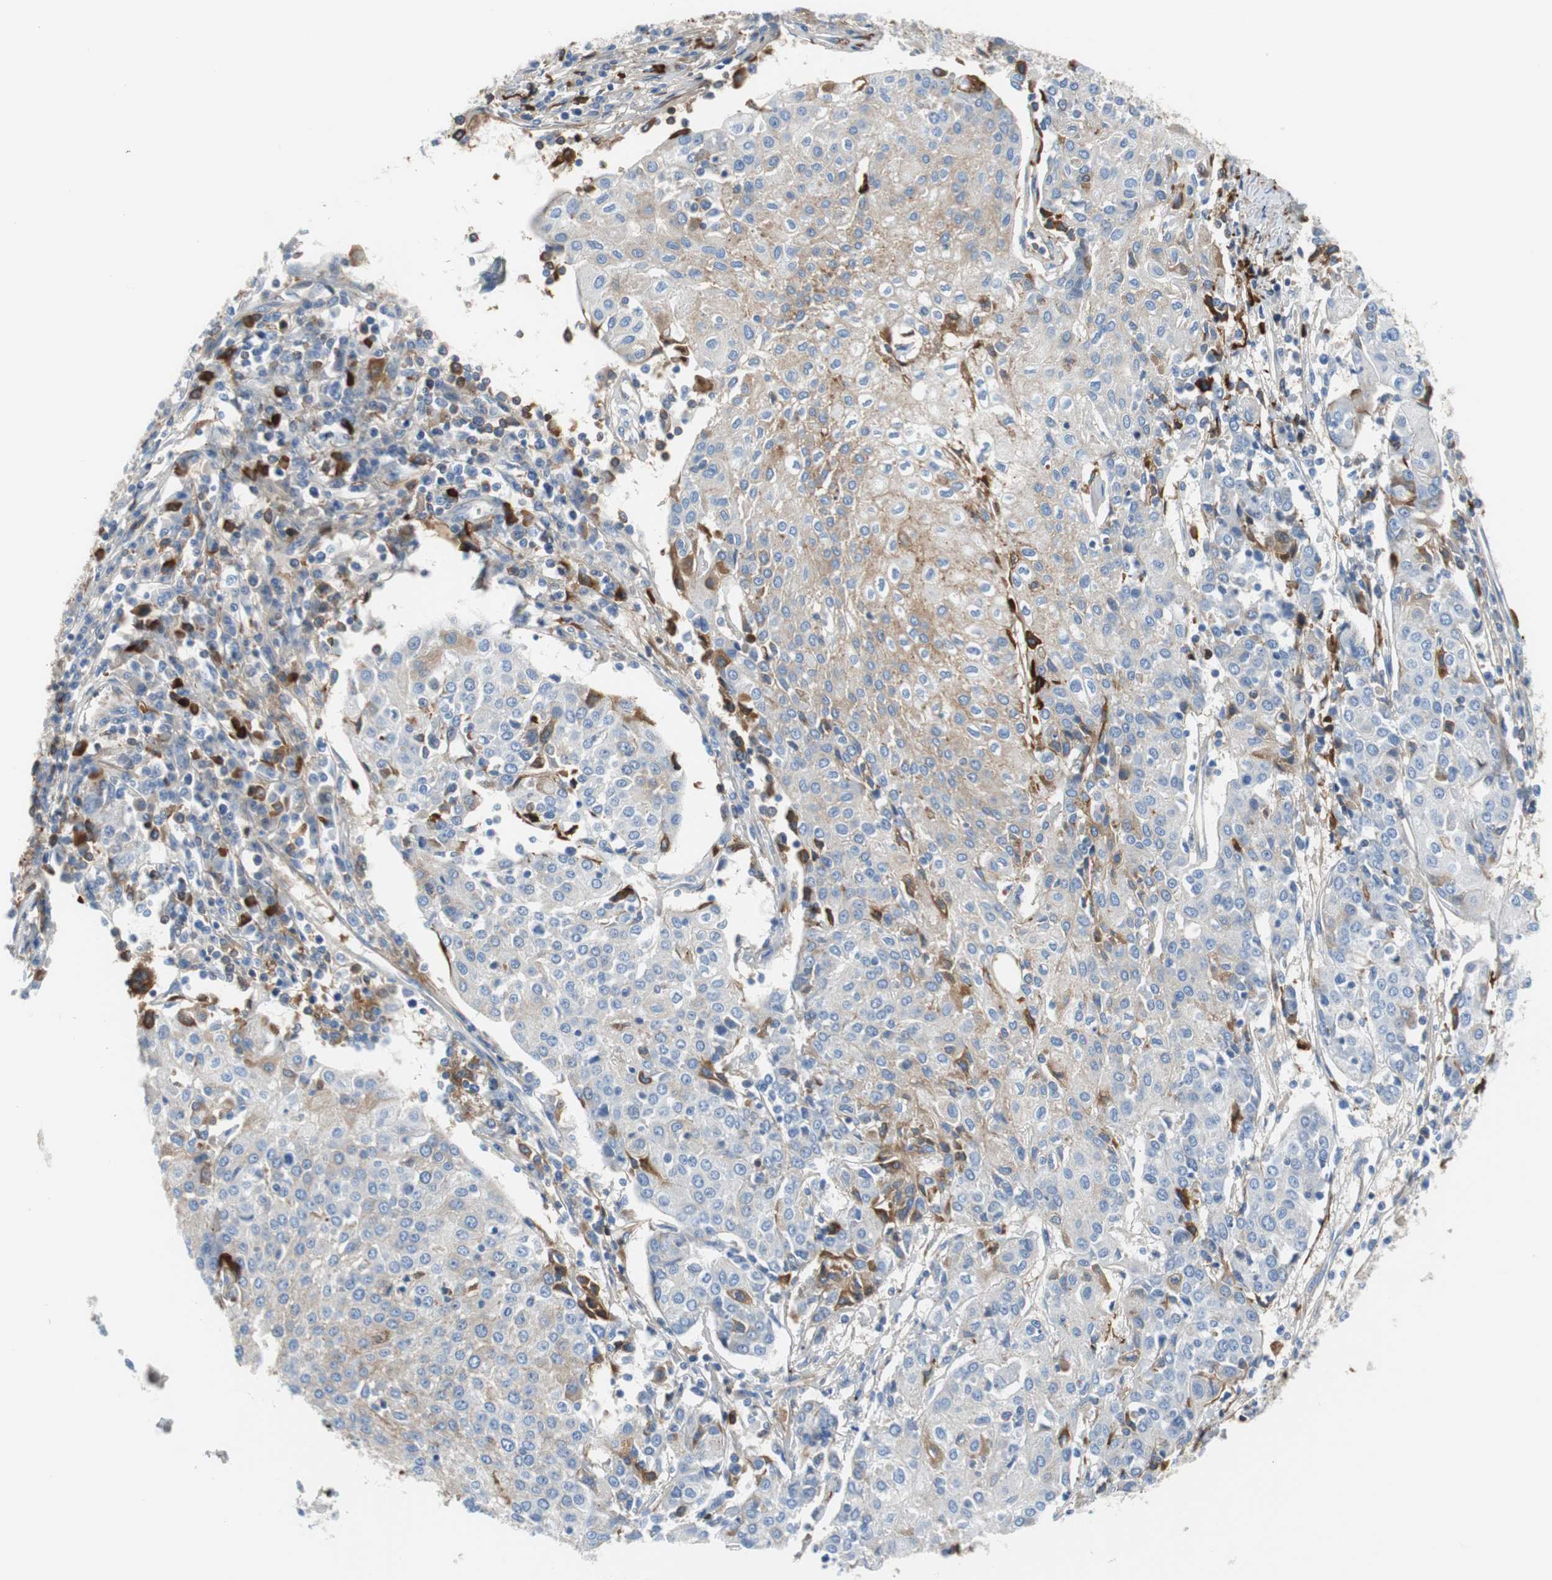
{"staining": {"intensity": "weak", "quantity": "25%-75%", "location": "cytoplasmic/membranous"}, "tissue": "urothelial cancer", "cell_type": "Tumor cells", "image_type": "cancer", "snomed": [{"axis": "morphology", "description": "Urothelial carcinoma, High grade"}, {"axis": "topography", "description": "Urinary bladder"}], "caption": "This micrograph exhibits immunohistochemistry (IHC) staining of high-grade urothelial carcinoma, with low weak cytoplasmic/membranous staining in approximately 25%-75% of tumor cells.", "gene": "APCS", "patient": {"sex": "female", "age": 85}}